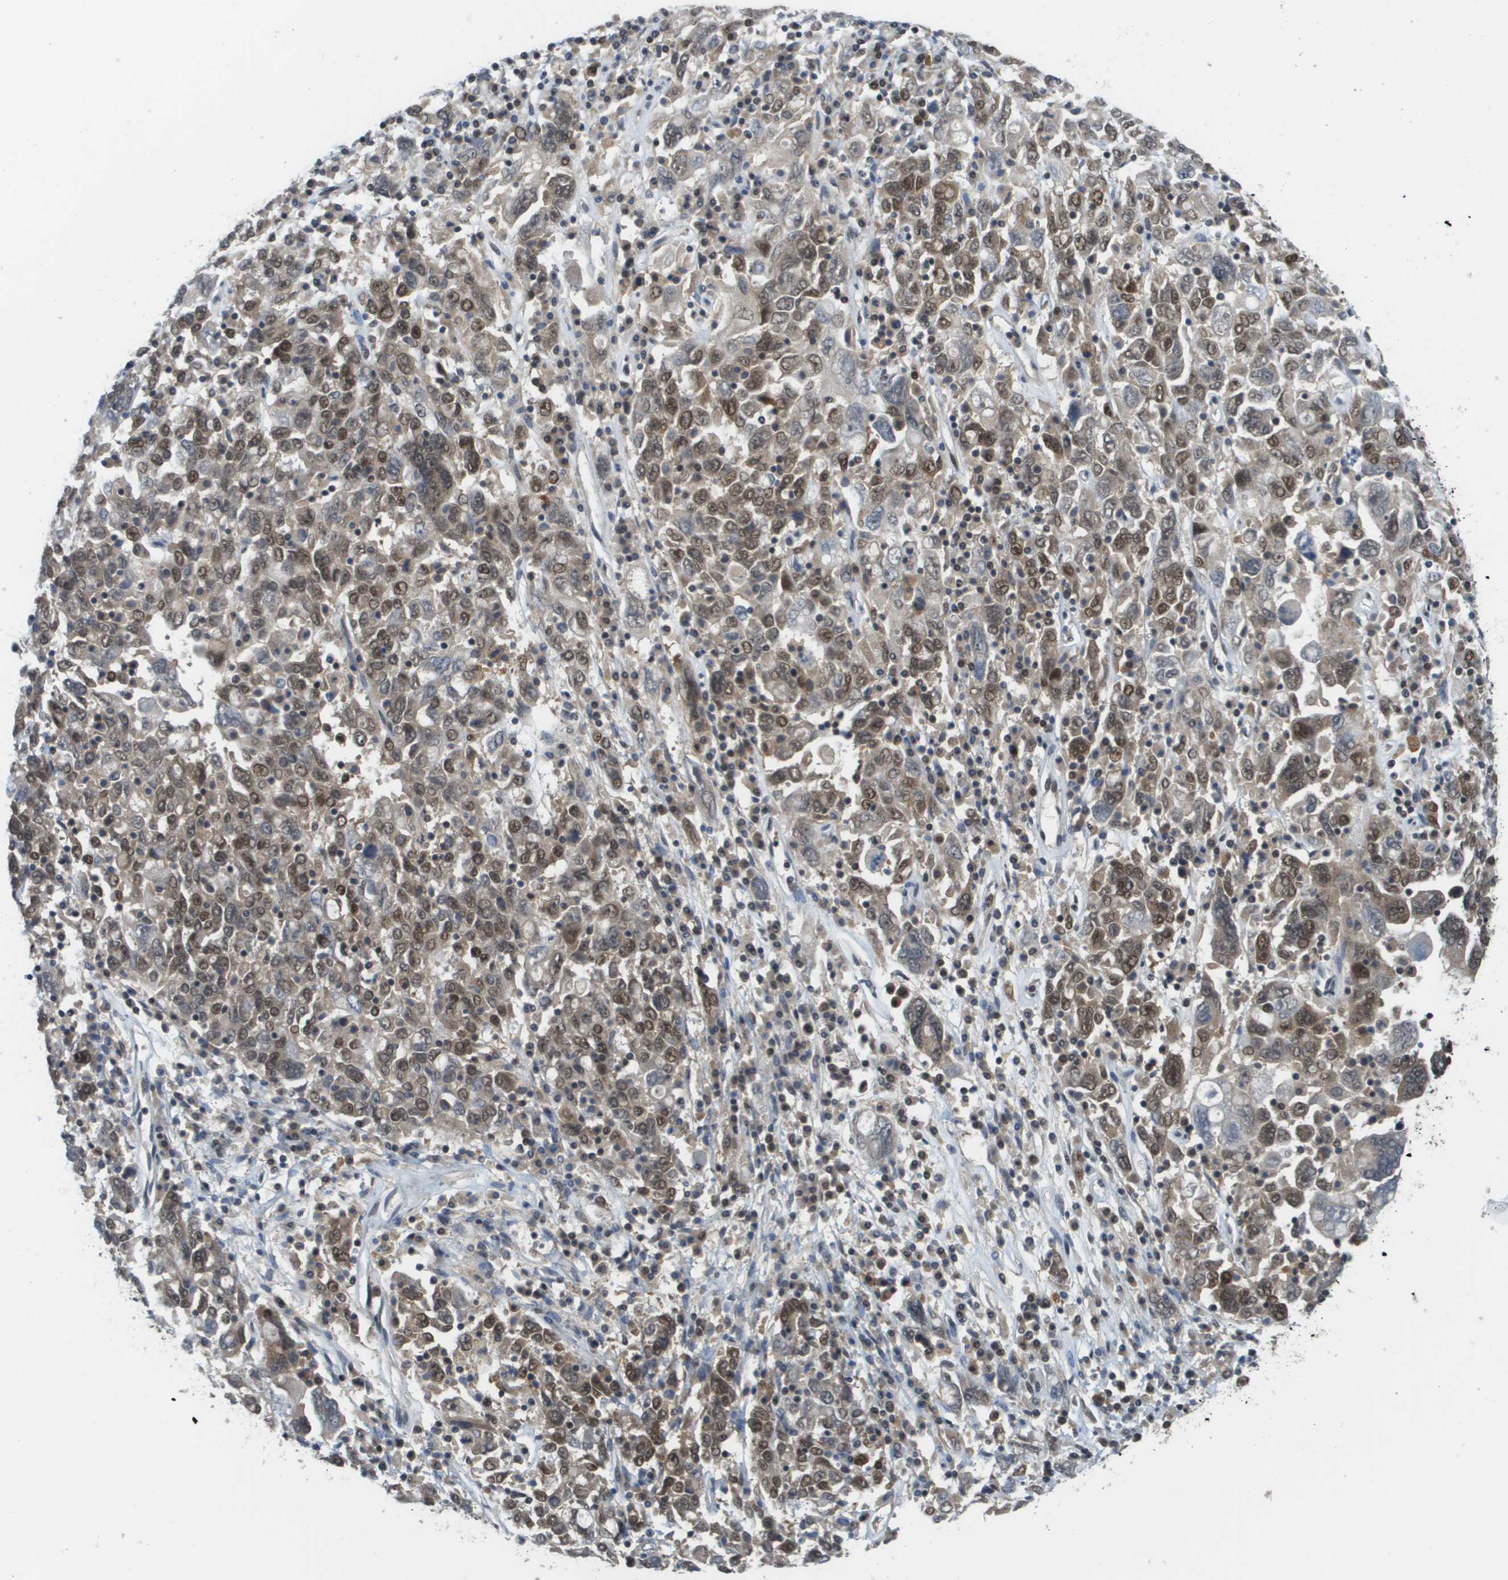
{"staining": {"intensity": "moderate", "quantity": "25%-75%", "location": "nuclear"}, "tissue": "ovarian cancer", "cell_type": "Tumor cells", "image_type": "cancer", "snomed": [{"axis": "morphology", "description": "Carcinoma, endometroid"}, {"axis": "topography", "description": "Ovary"}], "caption": "Protein positivity by immunohistochemistry exhibits moderate nuclear positivity in approximately 25%-75% of tumor cells in ovarian endometroid carcinoma.", "gene": "PRCC", "patient": {"sex": "female", "age": 62}}